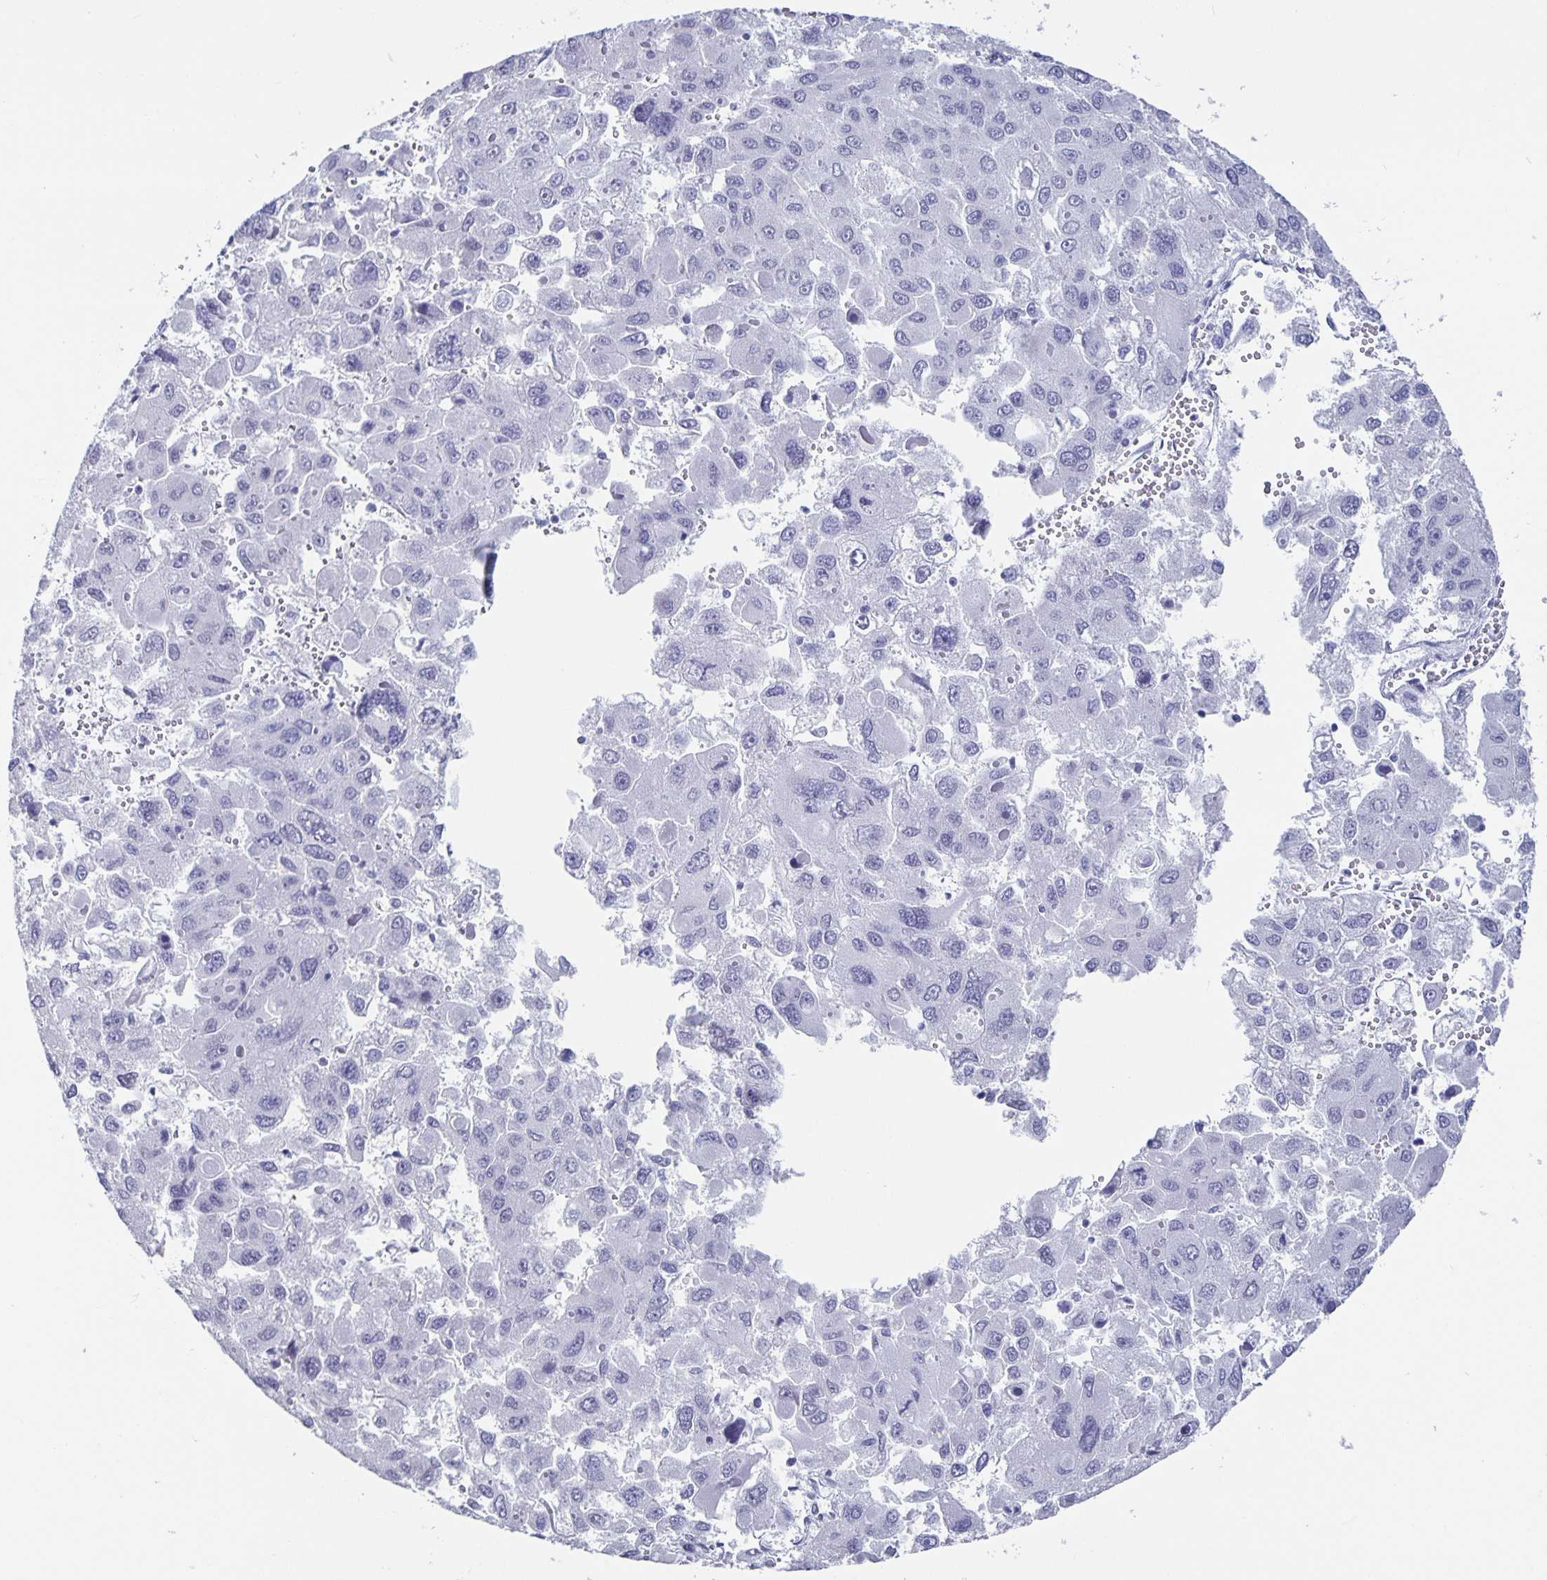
{"staining": {"intensity": "negative", "quantity": "none", "location": "none"}, "tissue": "liver cancer", "cell_type": "Tumor cells", "image_type": "cancer", "snomed": [{"axis": "morphology", "description": "Carcinoma, Hepatocellular, NOS"}, {"axis": "topography", "description": "Liver"}], "caption": "This is a photomicrograph of immunohistochemistry (IHC) staining of liver cancer, which shows no staining in tumor cells.", "gene": "OLIG2", "patient": {"sex": "female", "age": 41}}